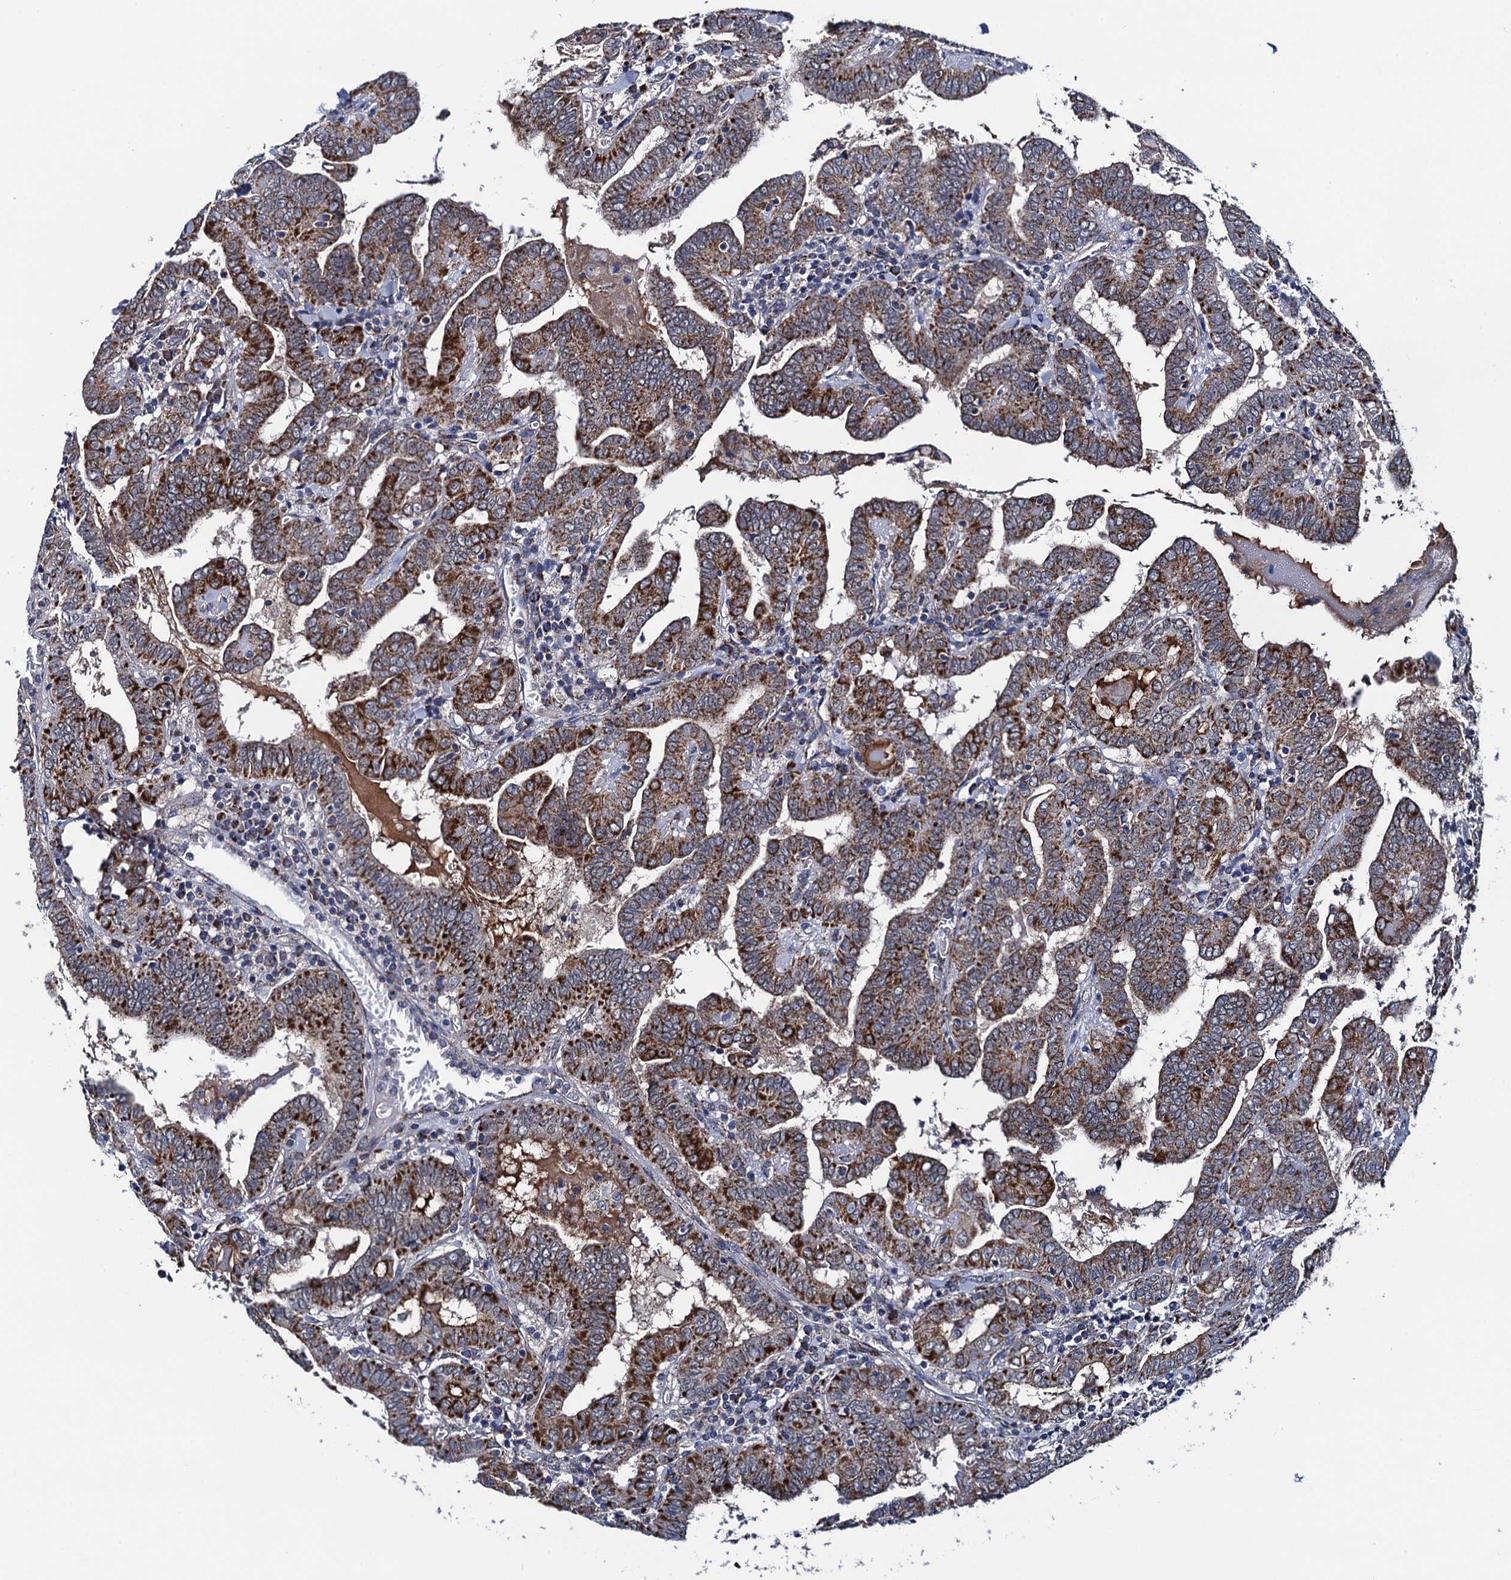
{"staining": {"intensity": "strong", "quantity": "25%-75%", "location": "cytoplasmic/membranous"}, "tissue": "thyroid cancer", "cell_type": "Tumor cells", "image_type": "cancer", "snomed": [{"axis": "morphology", "description": "Papillary adenocarcinoma, NOS"}, {"axis": "topography", "description": "Thyroid gland"}], "caption": "Thyroid papillary adenocarcinoma tissue displays strong cytoplasmic/membranous expression in approximately 25%-75% of tumor cells, visualized by immunohistochemistry.", "gene": "PTCD3", "patient": {"sex": "female", "age": 72}}